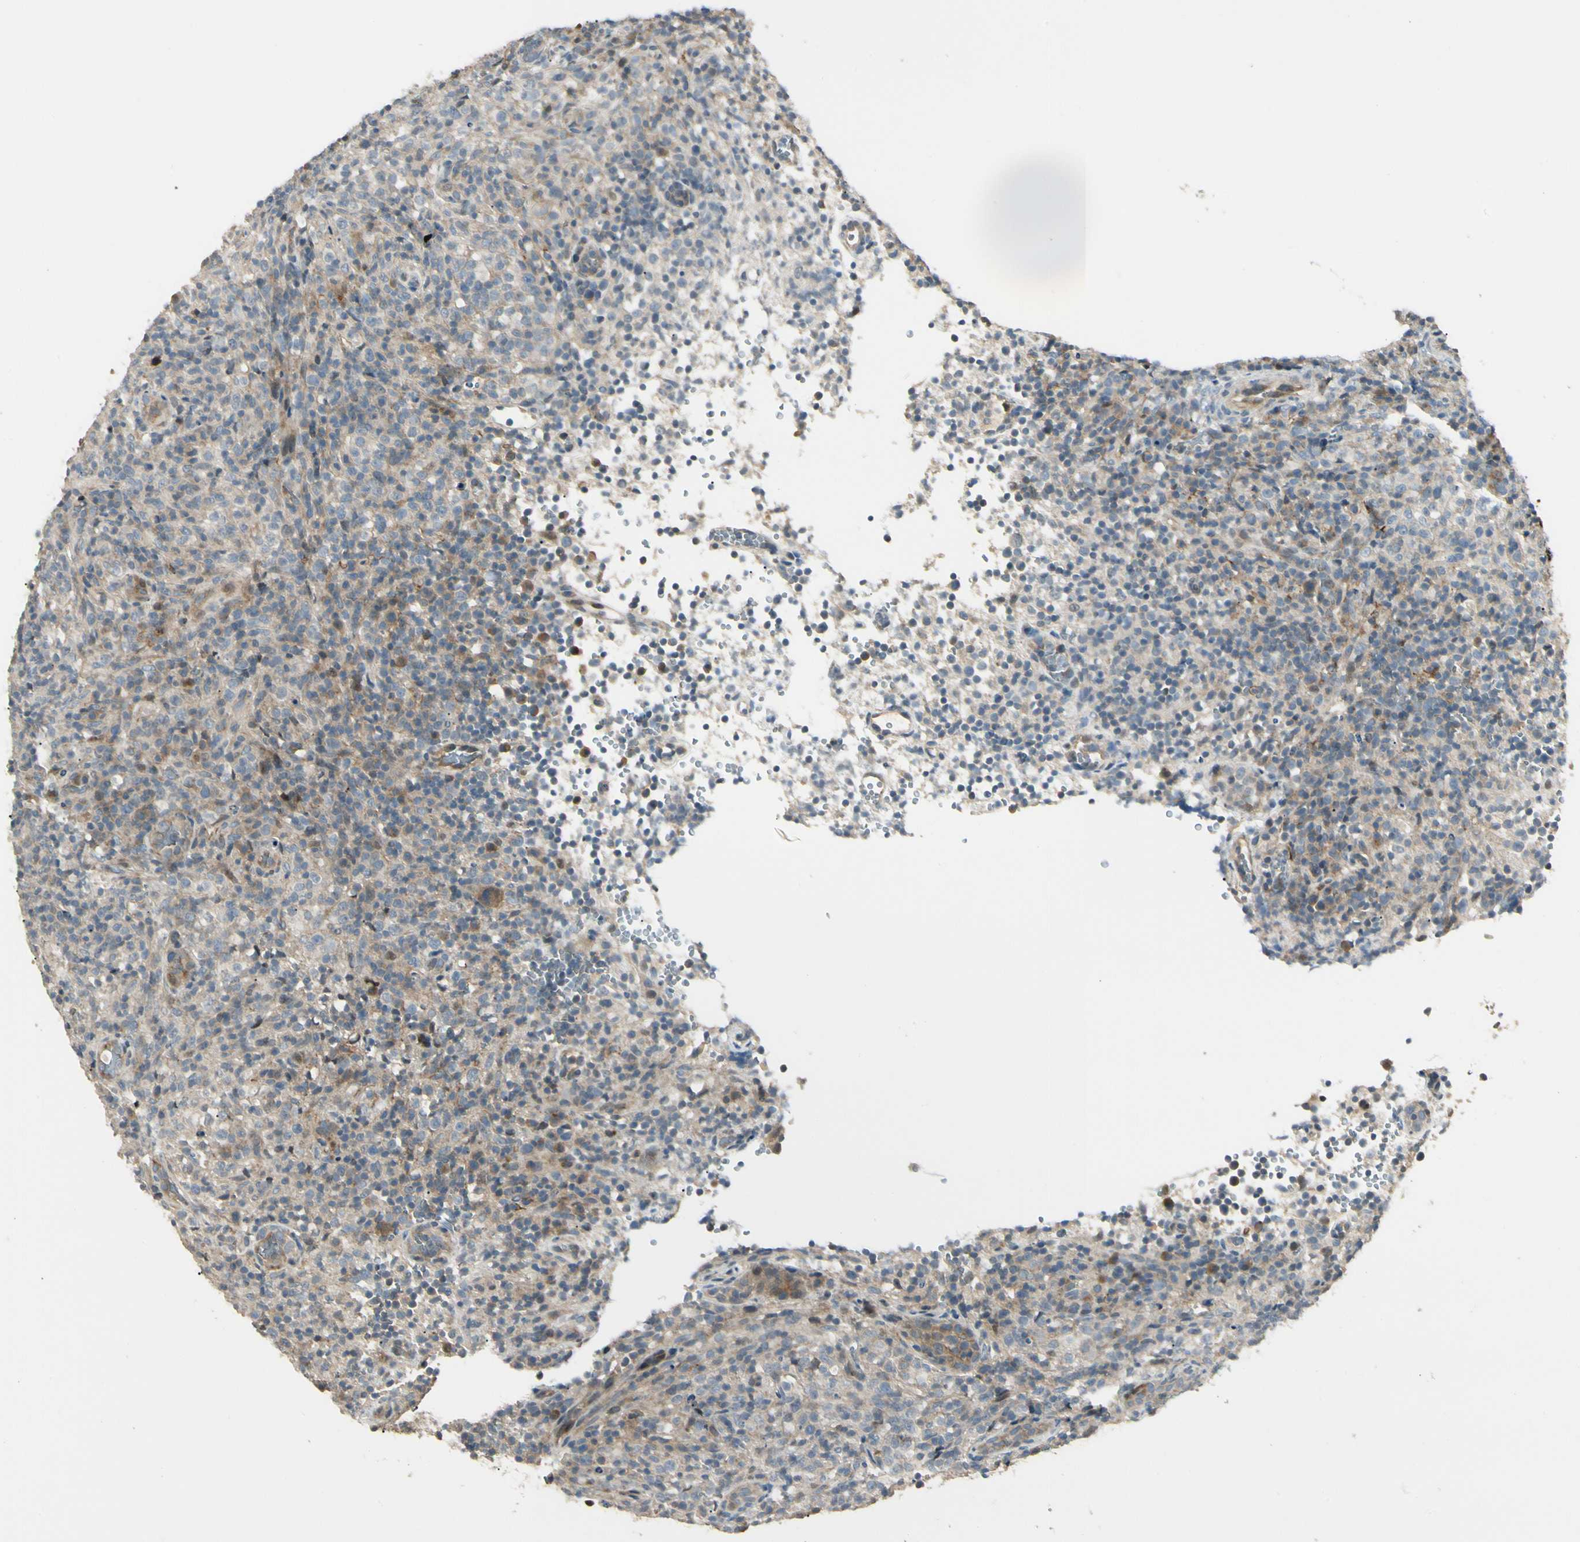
{"staining": {"intensity": "moderate", "quantity": "25%-75%", "location": "cytoplasmic/membranous"}, "tissue": "lymphoma", "cell_type": "Tumor cells", "image_type": "cancer", "snomed": [{"axis": "morphology", "description": "Malignant lymphoma, non-Hodgkin's type, High grade"}, {"axis": "topography", "description": "Lymph node"}], "caption": "A histopathology image showing moderate cytoplasmic/membranous expression in approximately 25%-75% of tumor cells in lymphoma, as visualized by brown immunohistochemical staining.", "gene": "P3H2", "patient": {"sex": "female", "age": 76}}